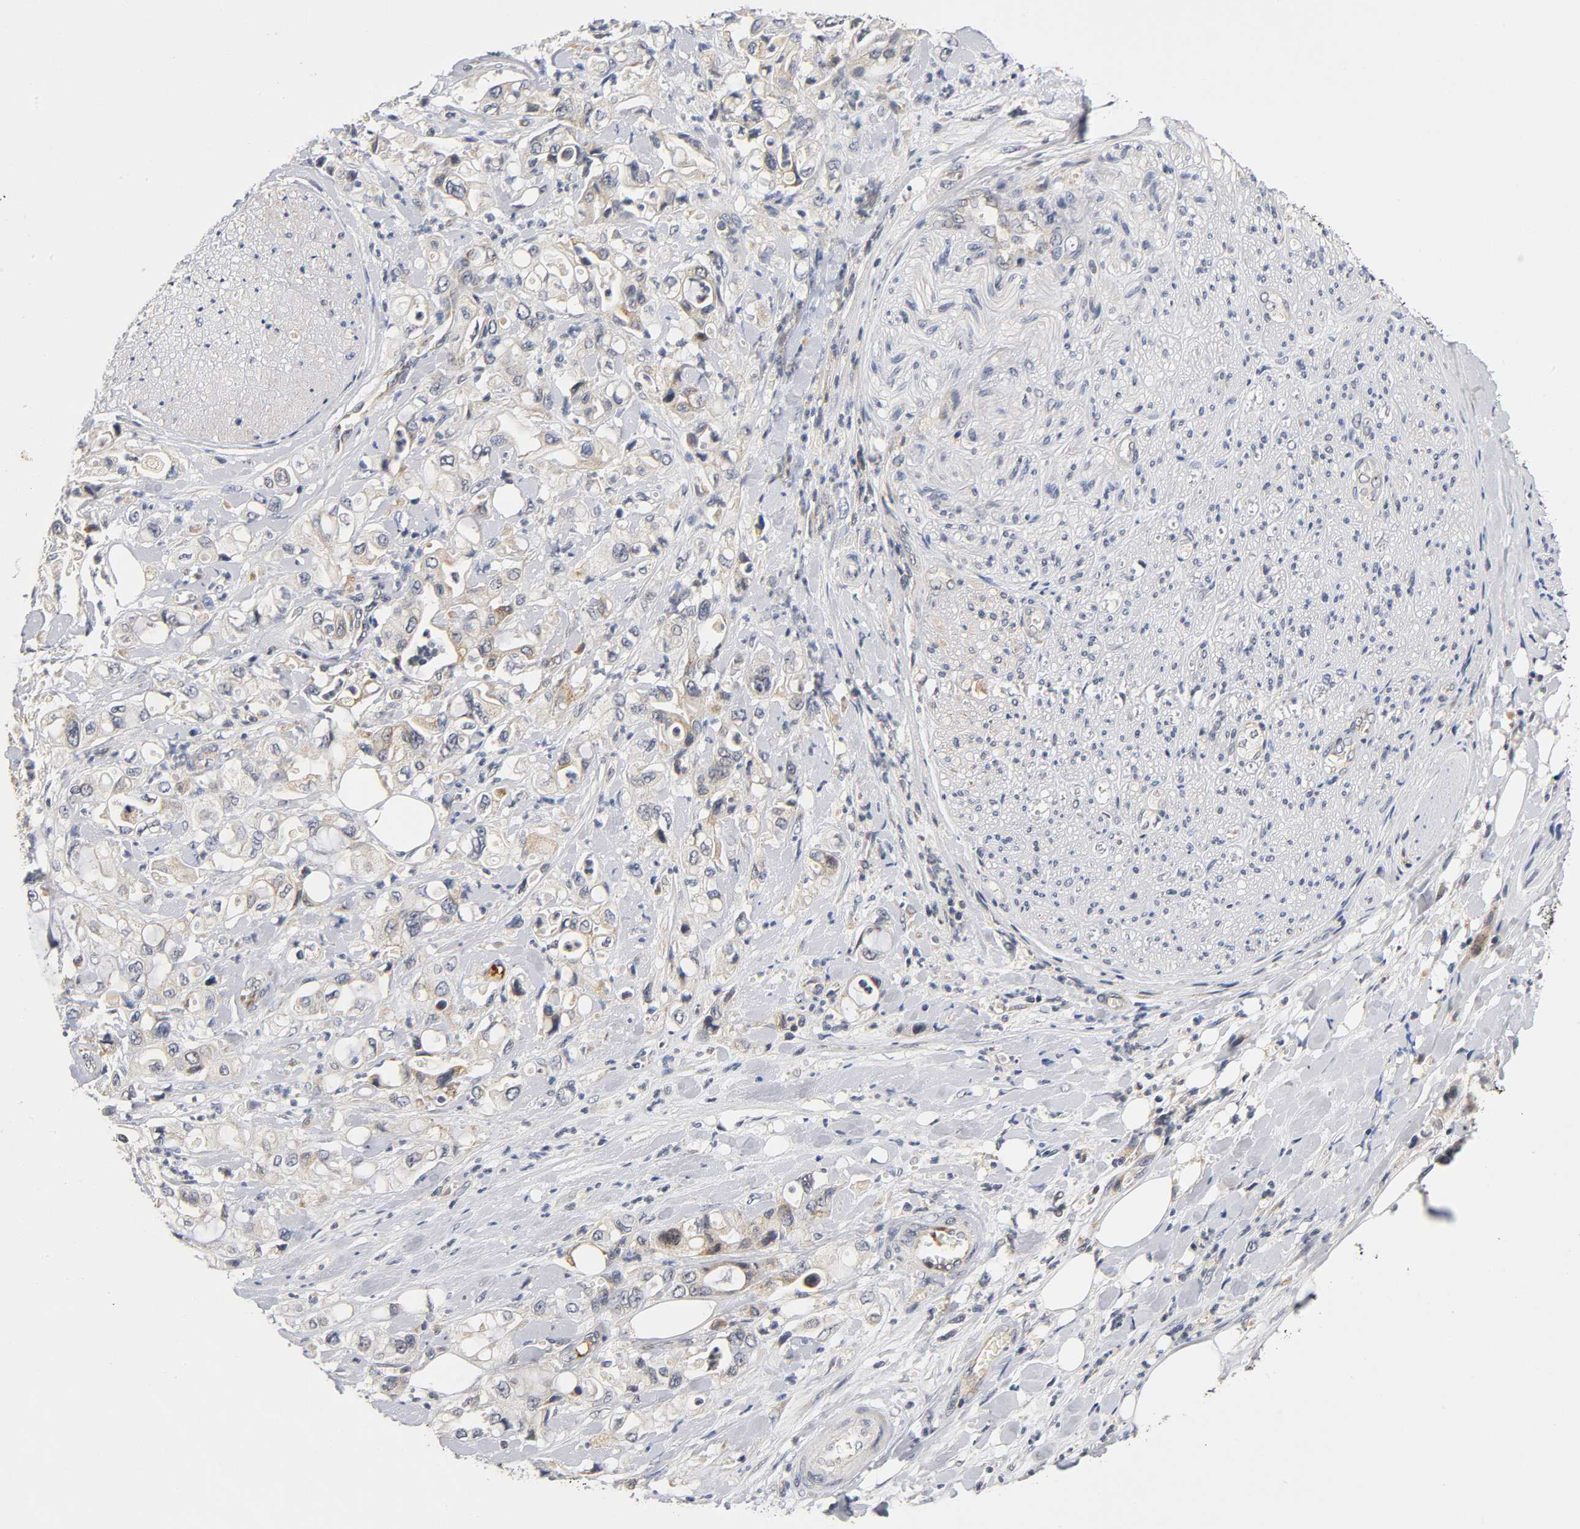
{"staining": {"intensity": "weak", "quantity": ">75%", "location": "cytoplasmic/membranous"}, "tissue": "pancreatic cancer", "cell_type": "Tumor cells", "image_type": "cancer", "snomed": [{"axis": "morphology", "description": "Adenocarcinoma, NOS"}, {"axis": "topography", "description": "Pancreas"}], "caption": "This is a histology image of IHC staining of pancreatic adenocarcinoma, which shows weak staining in the cytoplasmic/membranous of tumor cells.", "gene": "NRP1", "patient": {"sex": "male", "age": 70}}